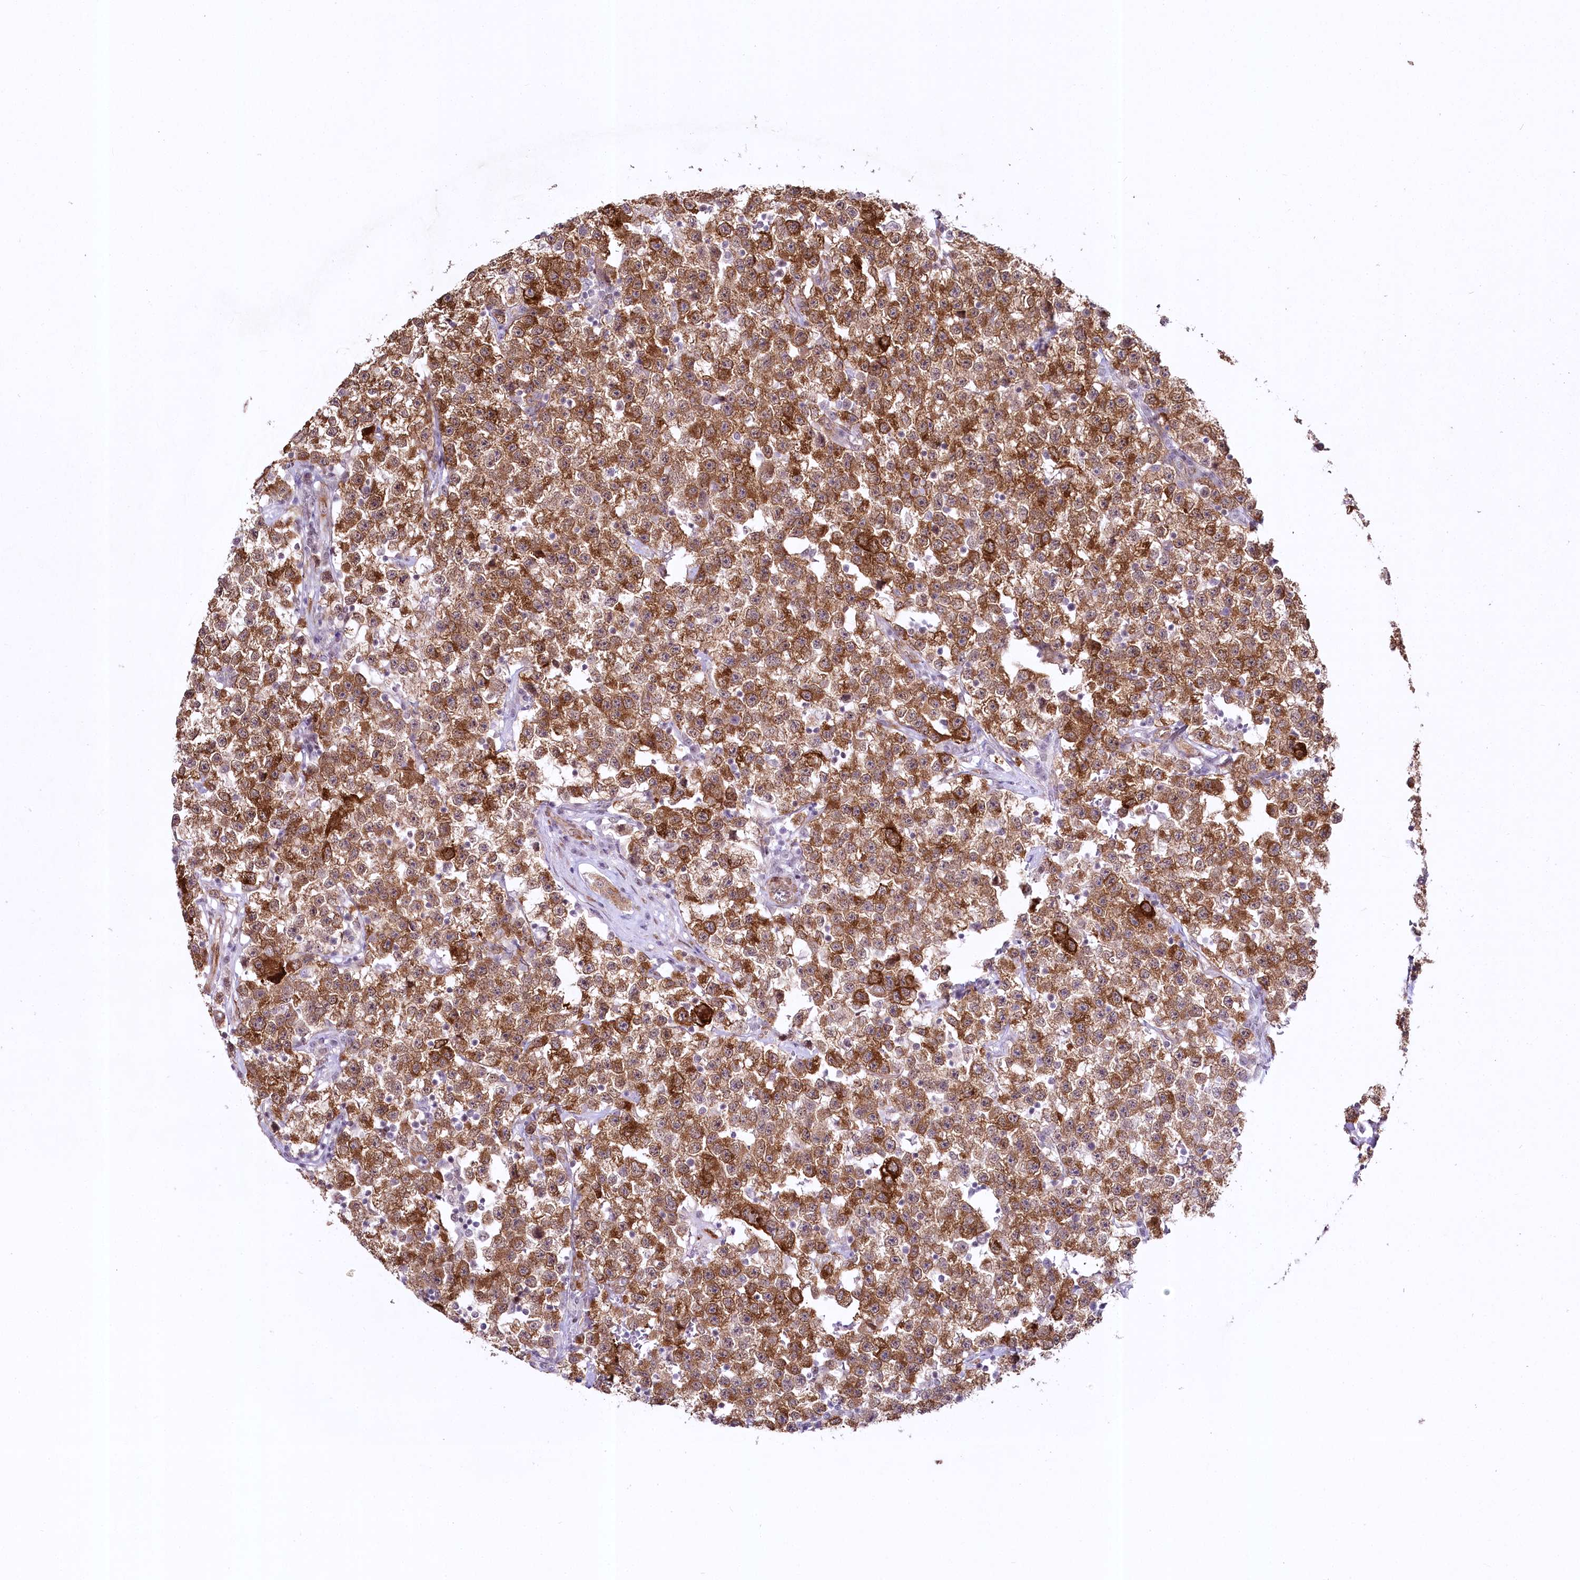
{"staining": {"intensity": "moderate", "quantity": ">75%", "location": "cytoplasmic/membranous"}, "tissue": "testis cancer", "cell_type": "Tumor cells", "image_type": "cancer", "snomed": [{"axis": "morphology", "description": "Seminoma, NOS"}, {"axis": "topography", "description": "Testis"}], "caption": "Human seminoma (testis) stained for a protein (brown) demonstrates moderate cytoplasmic/membranous positive staining in approximately >75% of tumor cells.", "gene": "YBX3", "patient": {"sex": "male", "age": 22}}